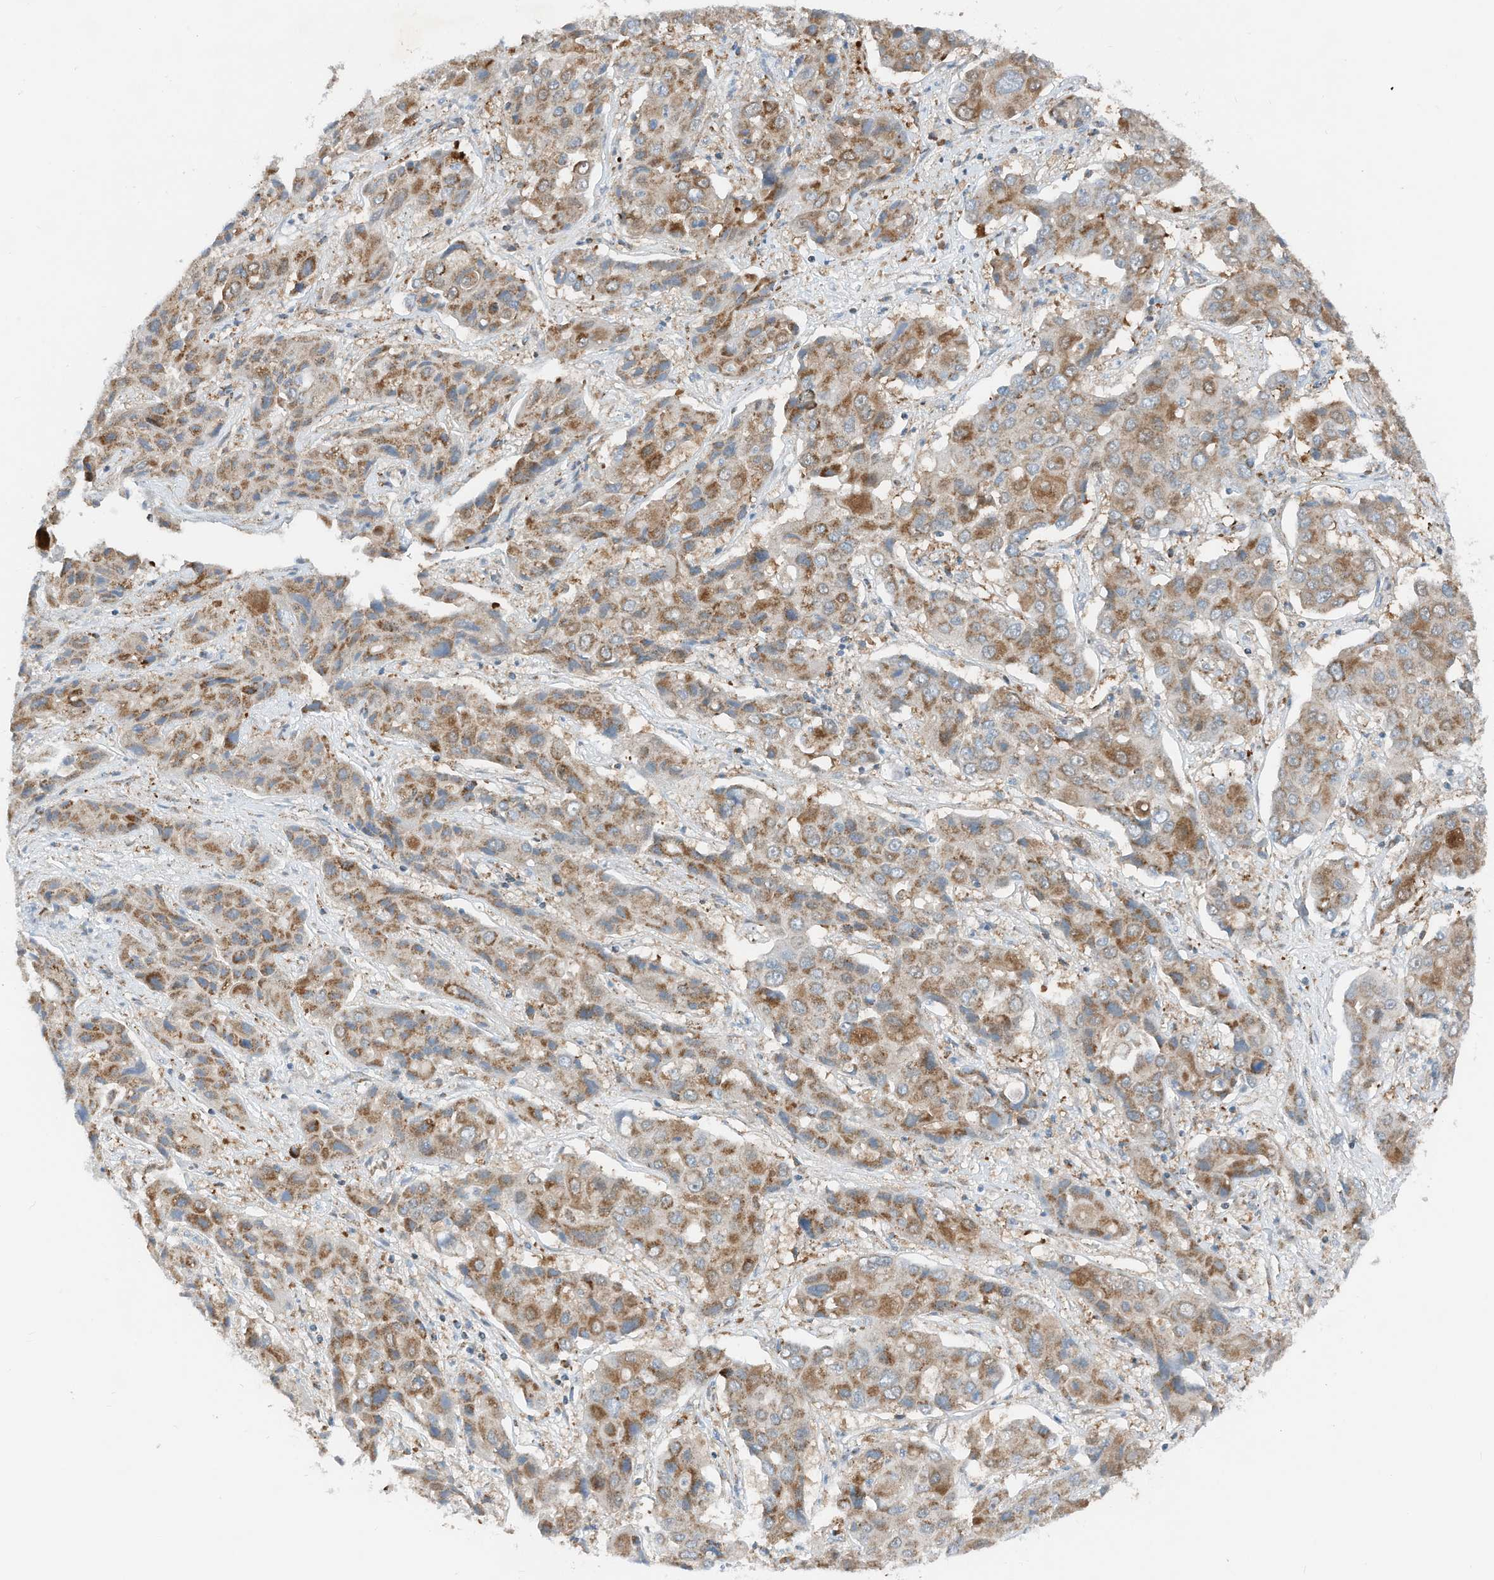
{"staining": {"intensity": "strong", "quantity": "25%-75%", "location": "cytoplasmic/membranous"}, "tissue": "liver cancer", "cell_type": "Tumor cells", "image_type": "cancer", "snomed": [{"axis": "morphology", "description": "Cholangiocarcinoma"}, {"axis": "topography", "description": "Liver"}], "caption": "This image demonstrates IHC staining of liver cancer, with high strong cytoplasmic/membranous positivity in approximately 25%-75% of tumor cells.", "gene": "RMND1", "patient": {"sex": "male", "age": 67}}